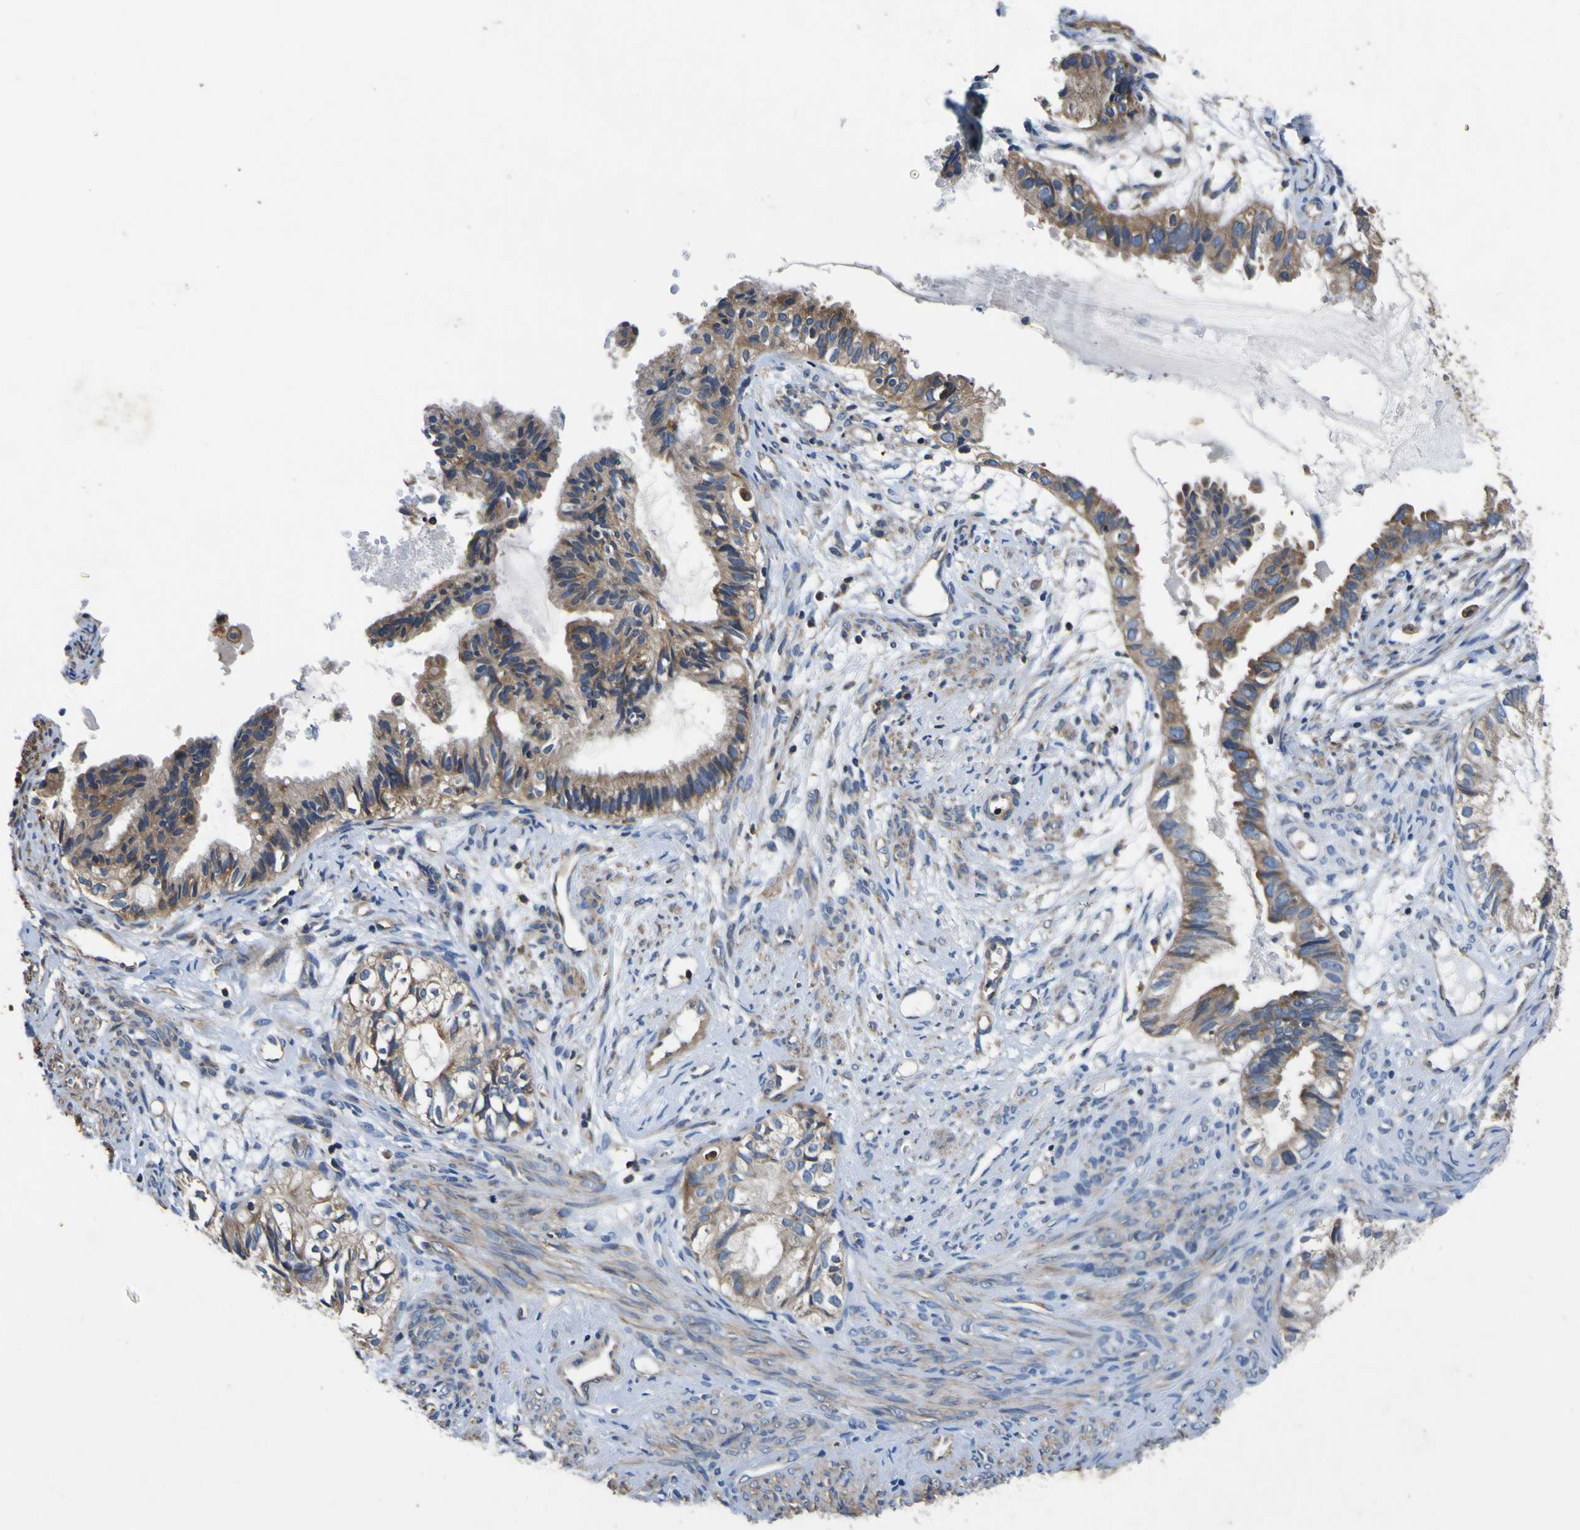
{"staining": {"intensity": "moderate", "quantity": "25%-75%", "location": "cytoplasmic/membranous"}, "tissue": "cervical cancer", "cell_type": "Tumor cells", "image_type": "cancer", "snomed": [{"axis": "morphology", "description": "Normal tissue, NOS"}, {"axis": "morphology", "description": "Adenocarcinoma, NOS"}, {"axis": "topography", "description": "Cervix"}, {"axis": "topography", "description": "Endometrium"}], "caption": "Immunohistochemistry (IHC) photomicrograph of neoplastic tissue: human cervical cancer stained using immunohistochemistry demonstrates medium levels of moderate protein expression localized specifically in the cytoplasmic/membranous of tumor cells, appearing as a cytoplasmic/membranous brown color.", "gene": "CNR2", "patient": {"sex": "female", "age": 86}}